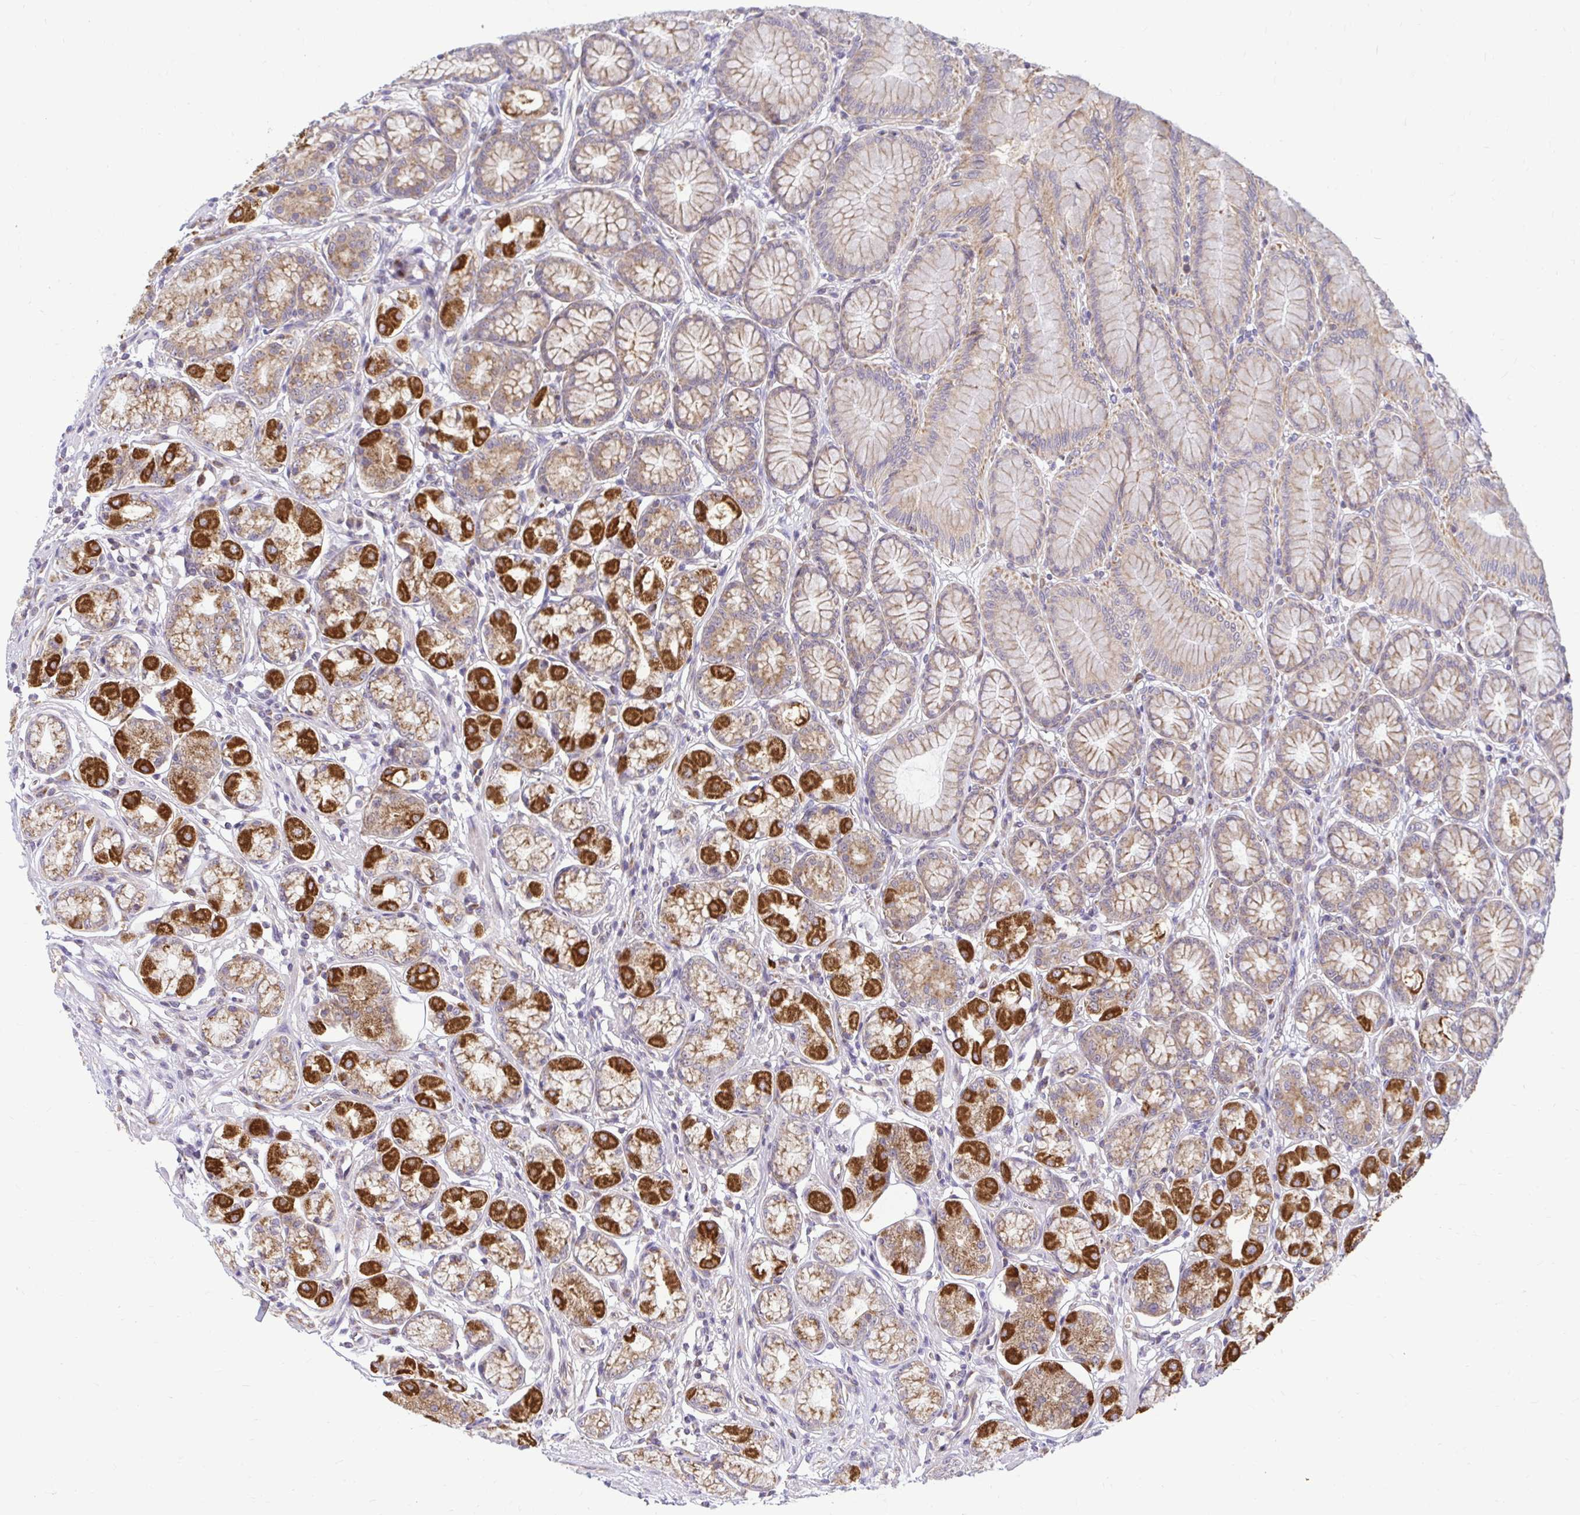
{"staining": {"intensity": "strong", "quantity": "25%-75%", "location": "cytoplasmic/membranous"}, "tissue": "stomach", "cell_type": "Glandular cells", "image_type": "normal", "snomed": [{"axis": "morphology", "description": "Normal tissue, NOS"}, {"axis": "topography", "description": "Stomach"}, {"axis": "topography", "description": "Stomach, lower"}], "caption": "Immunohistochemistry of normal stomach exhibits high levels of strong cytoplasmic/membranous positivity in about 25%-75% of glandular cells.", "gene": "VTI1B", "patient": {"sex": "male", "age": 76}}